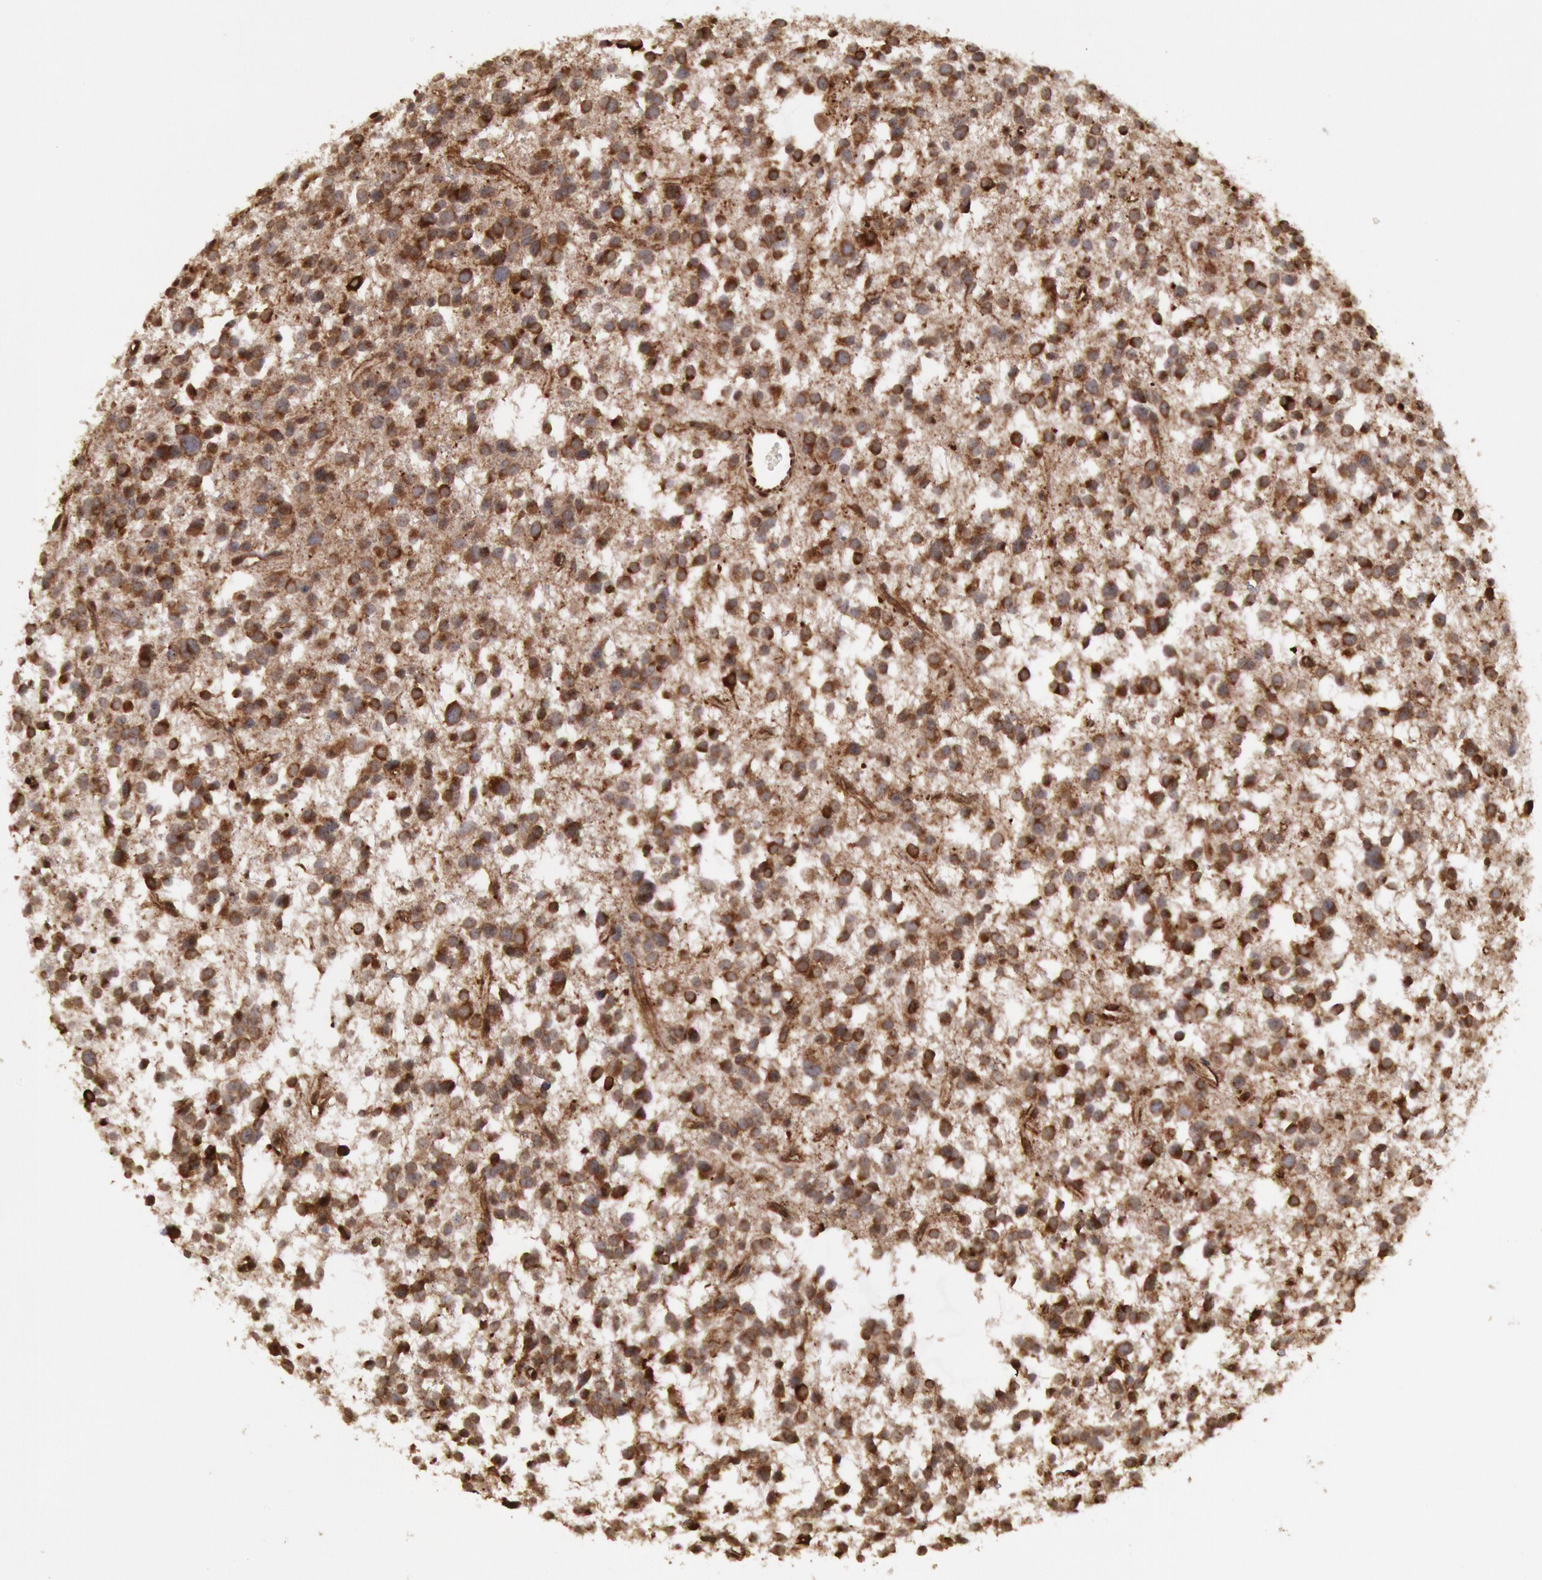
{"staining": {"intensity": "moderate", "quantity": ">75%", "location": "cytoplasmic/membranous,nuclear"}, "tissue": "glioma", "cell_type": "Tumor cells", "image_type": "cancer", "snomed": [{"axis": "morphology", "description": "Glioma, malignant, Low grade"}, {"axis": "topography", "description": "Brain"}], "caption": "DAB immunohistochemical staining of malignant glioma (low-grade) exhibits moderate cytoplasmic/membranous and nuclear protein expression in about >75% of tumor cells.", "gene": "STX17", "patient": {"sex": "female", "age": 36}}